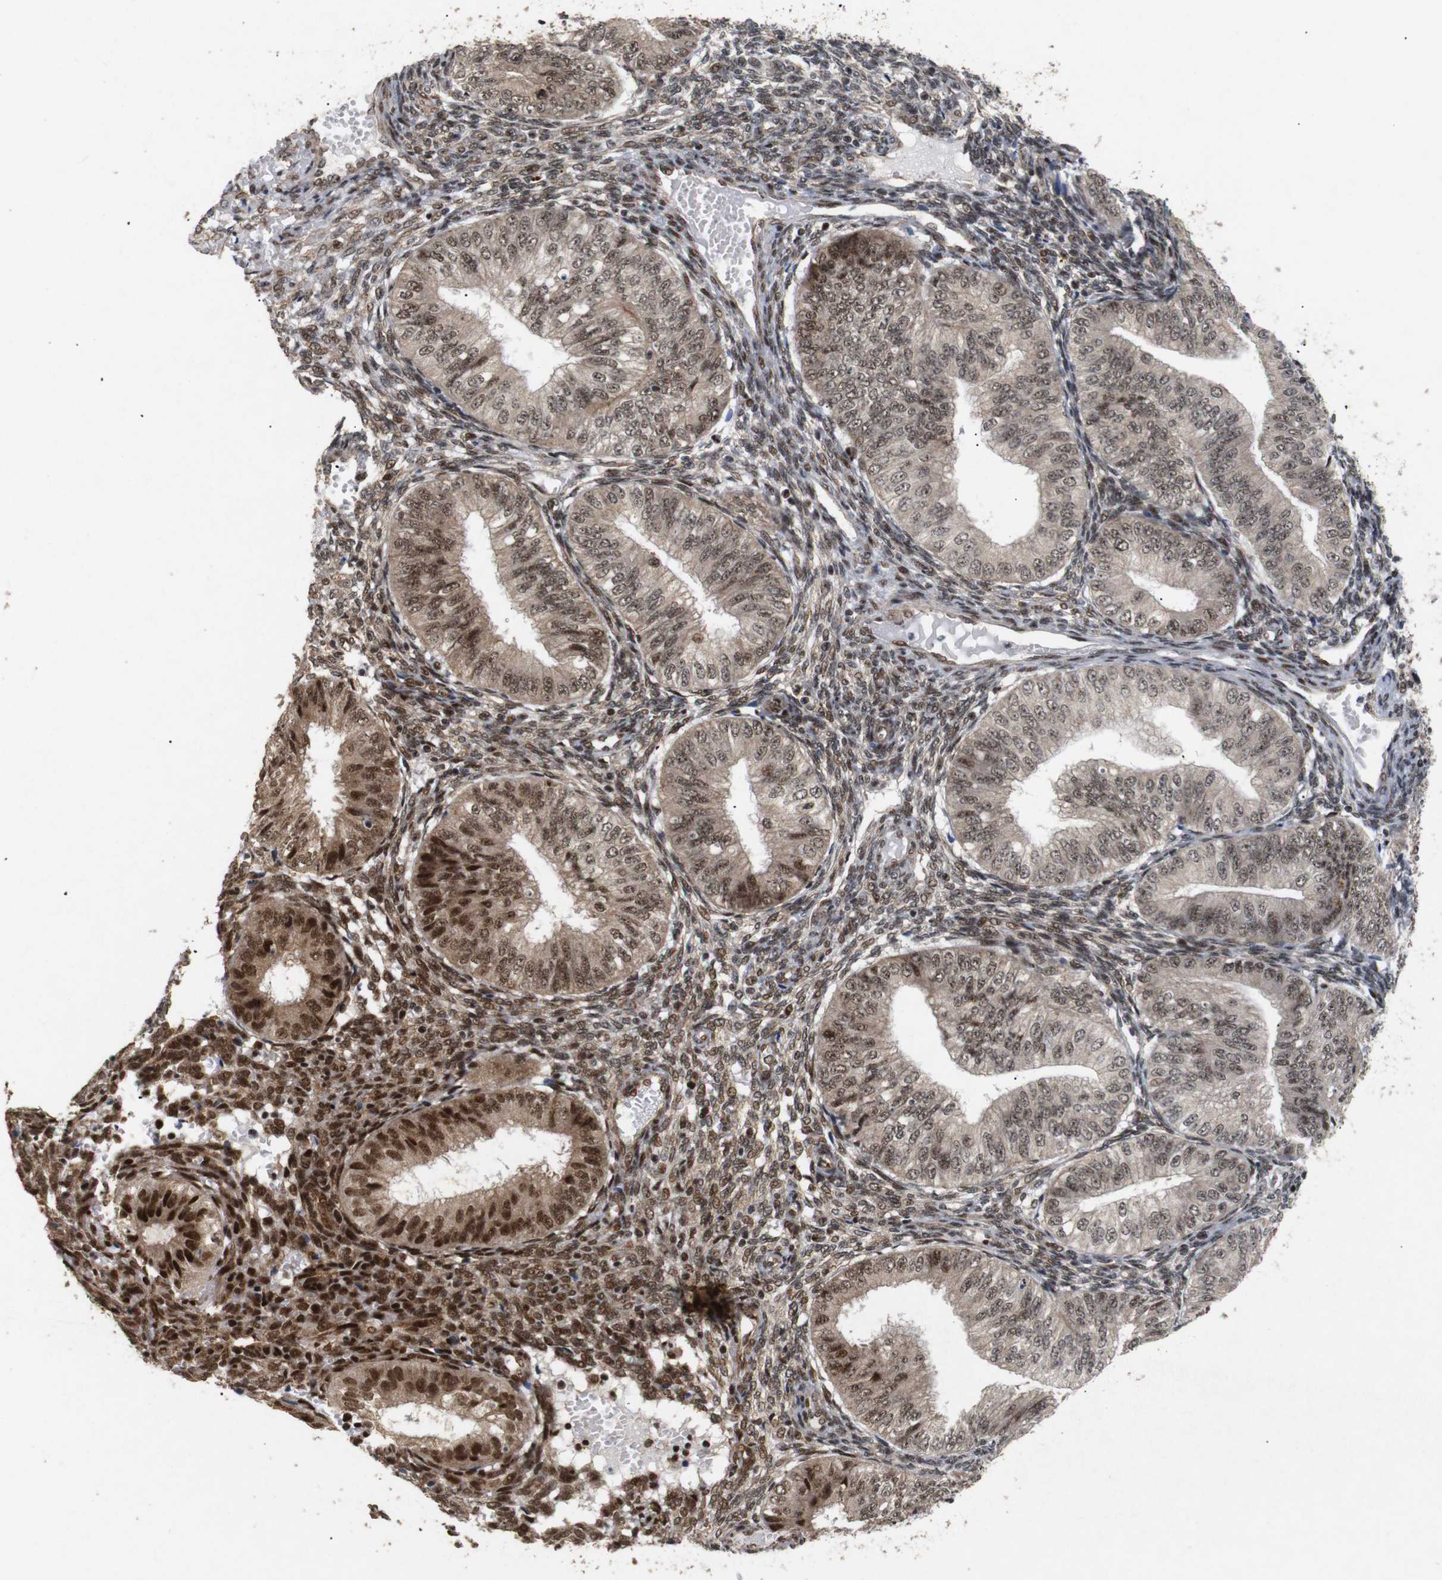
{"staining": {"intensity": "moderate", "quantity": ">75%", "location": "cytoplasmic/membranous,nuclear"}, "tissue": "endometrial cancer", "cell_type": "Tumor cells", "image_type": "cancer", "snomed": [{"axis": "morphology", "description": "Normal tissue, NOS"}, {"axis": "morphology", "description": "Adenocarcinoma, NOS"}, {"axis": "topography", "description": "Endometrium"}], "caption": "Endometrial adenocarcinoma stained for a protein shows moderate cytoplasmic/membranous and nuclear positivity in tumor cells.", "gene": "PYM1", "patient": {"sex": "female", "age": 53}}